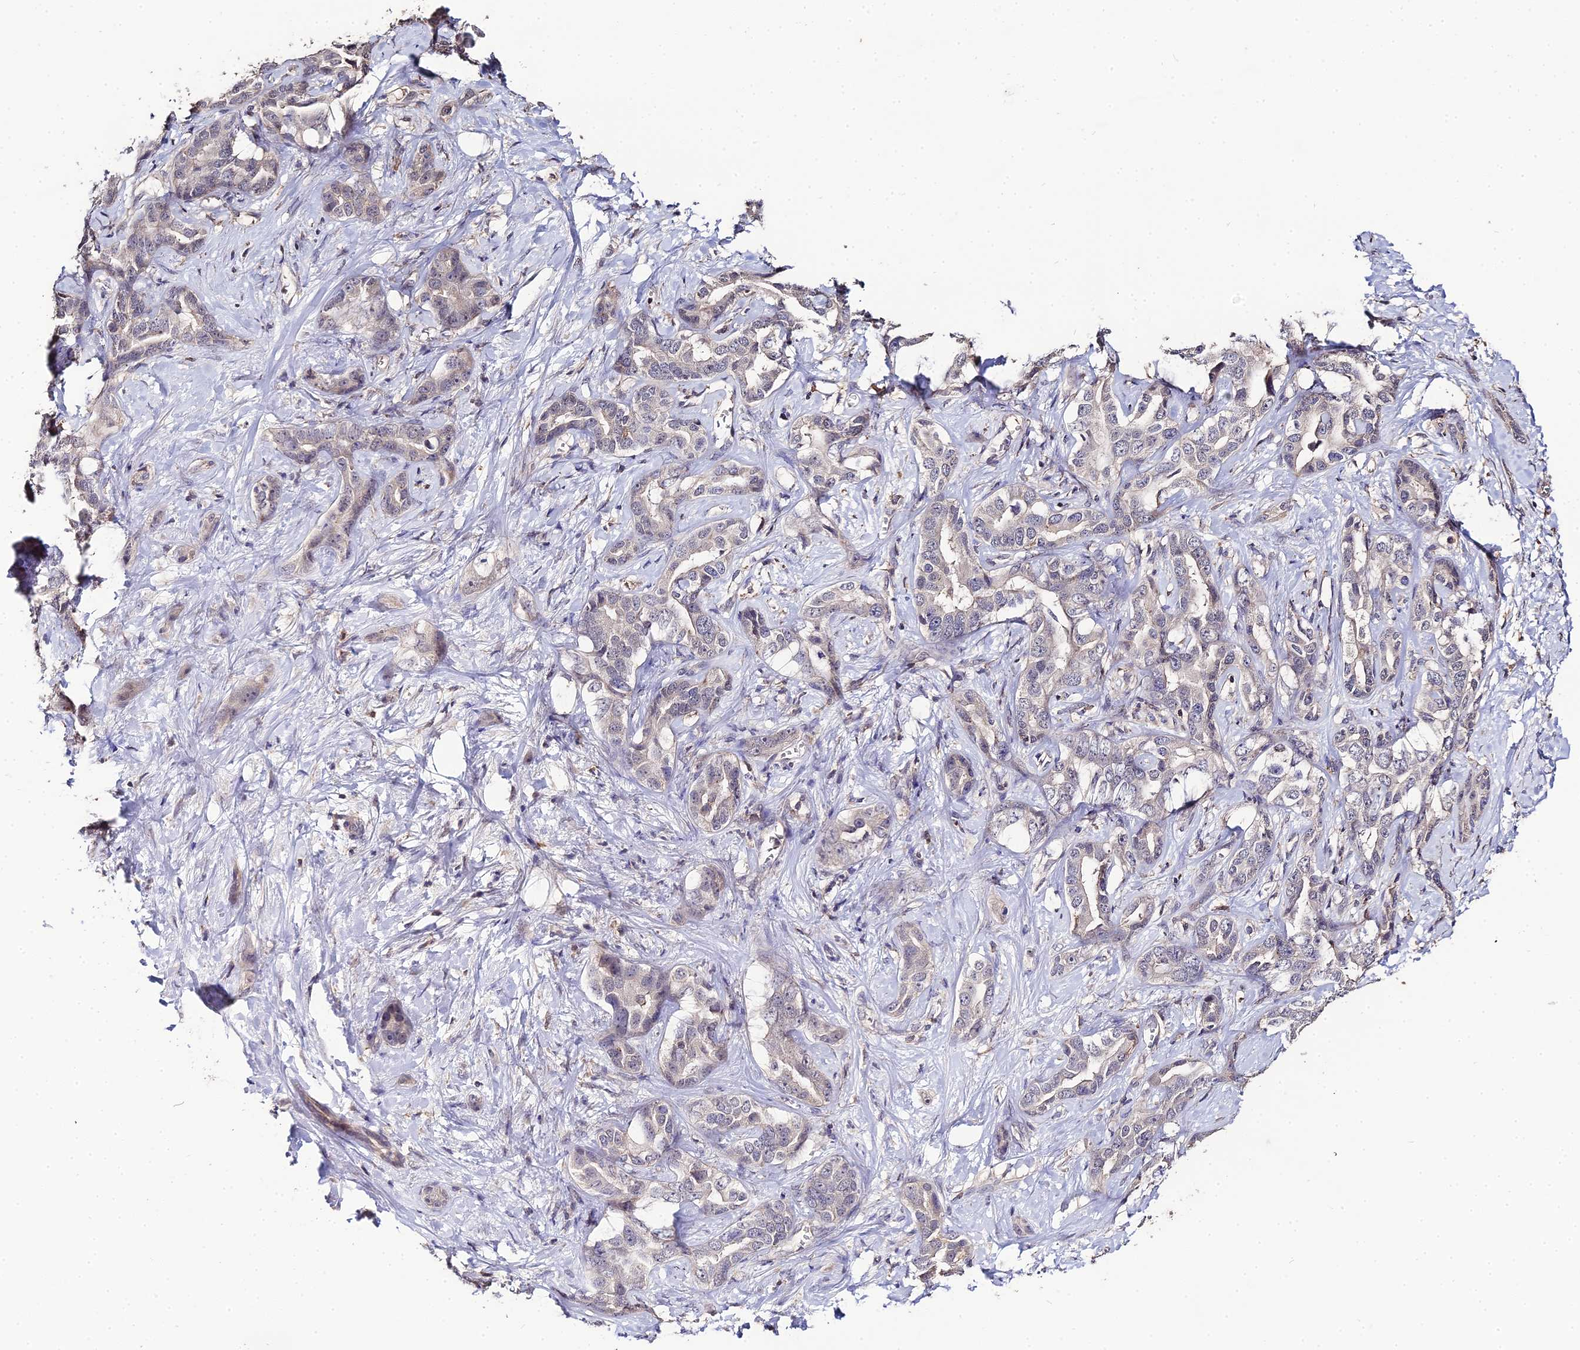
{"staining": {"intensity": "weak", "quantity": "<25%", "location": "nuclear"}, "tissue": "liver cancer", "cell_type": "Tumor cells", "image_type": "cancer", "snomed": [{"axis": "morphology", "description": "Cholangiocarcinoma"}, {"axis": "topography", "description": "Liver"}], "caption": "The micrograph reveals no significant expression in tumor cells of liver cancer (cholangiocarcinoma).", "gene": "LSM5", "patient": {"sex": "male", "age": 59}}